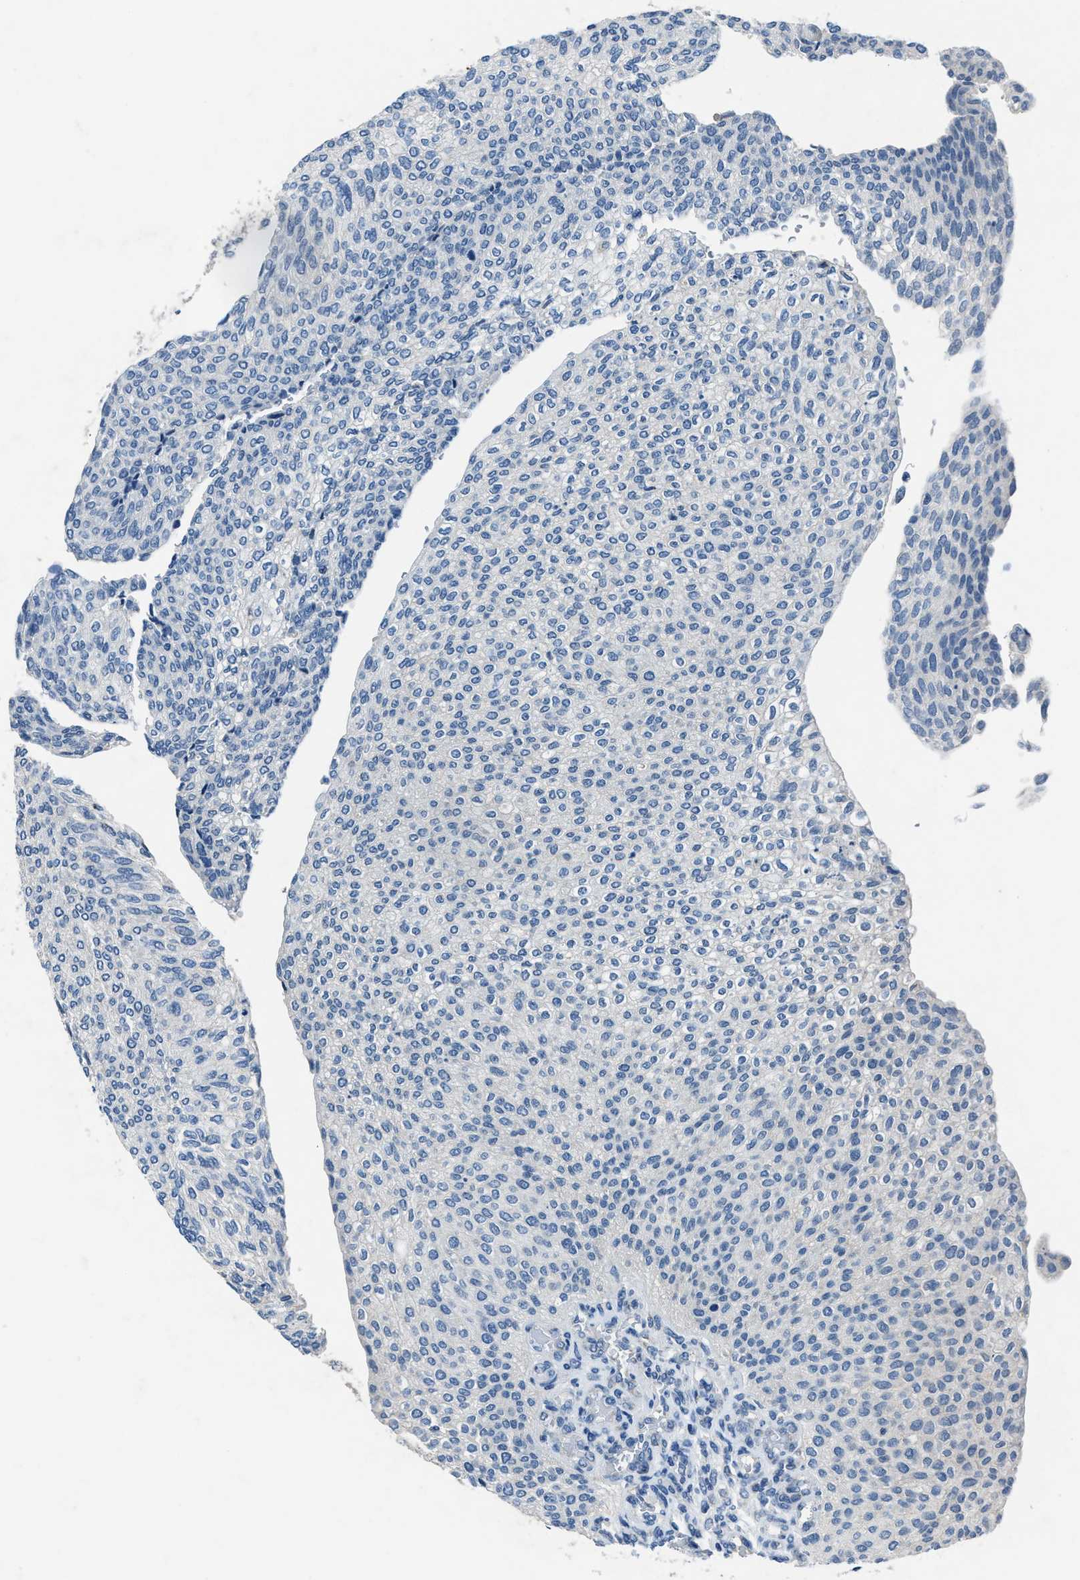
{"staining": {"intensity": "negative", "quantity": "none", "location": "none"}, "tissue": "urothelial cancer", "cell_type": "Tumor cells", "image_type": "cancer", "snomed": [{"axis": "morphology", "description": "Urothelial carcinoma, Low grade"}, {"axis": "topography", "description": "Urinary bladder"}], "caption": "Tumor cells show no significant protein expression in low-grade urothelial carcinoma. (Immunohistochemistry (ihc), brightfield microscopy, high magnification).", "gene": "ADAM2", "patient": {"sex": "female", "age": 79}}